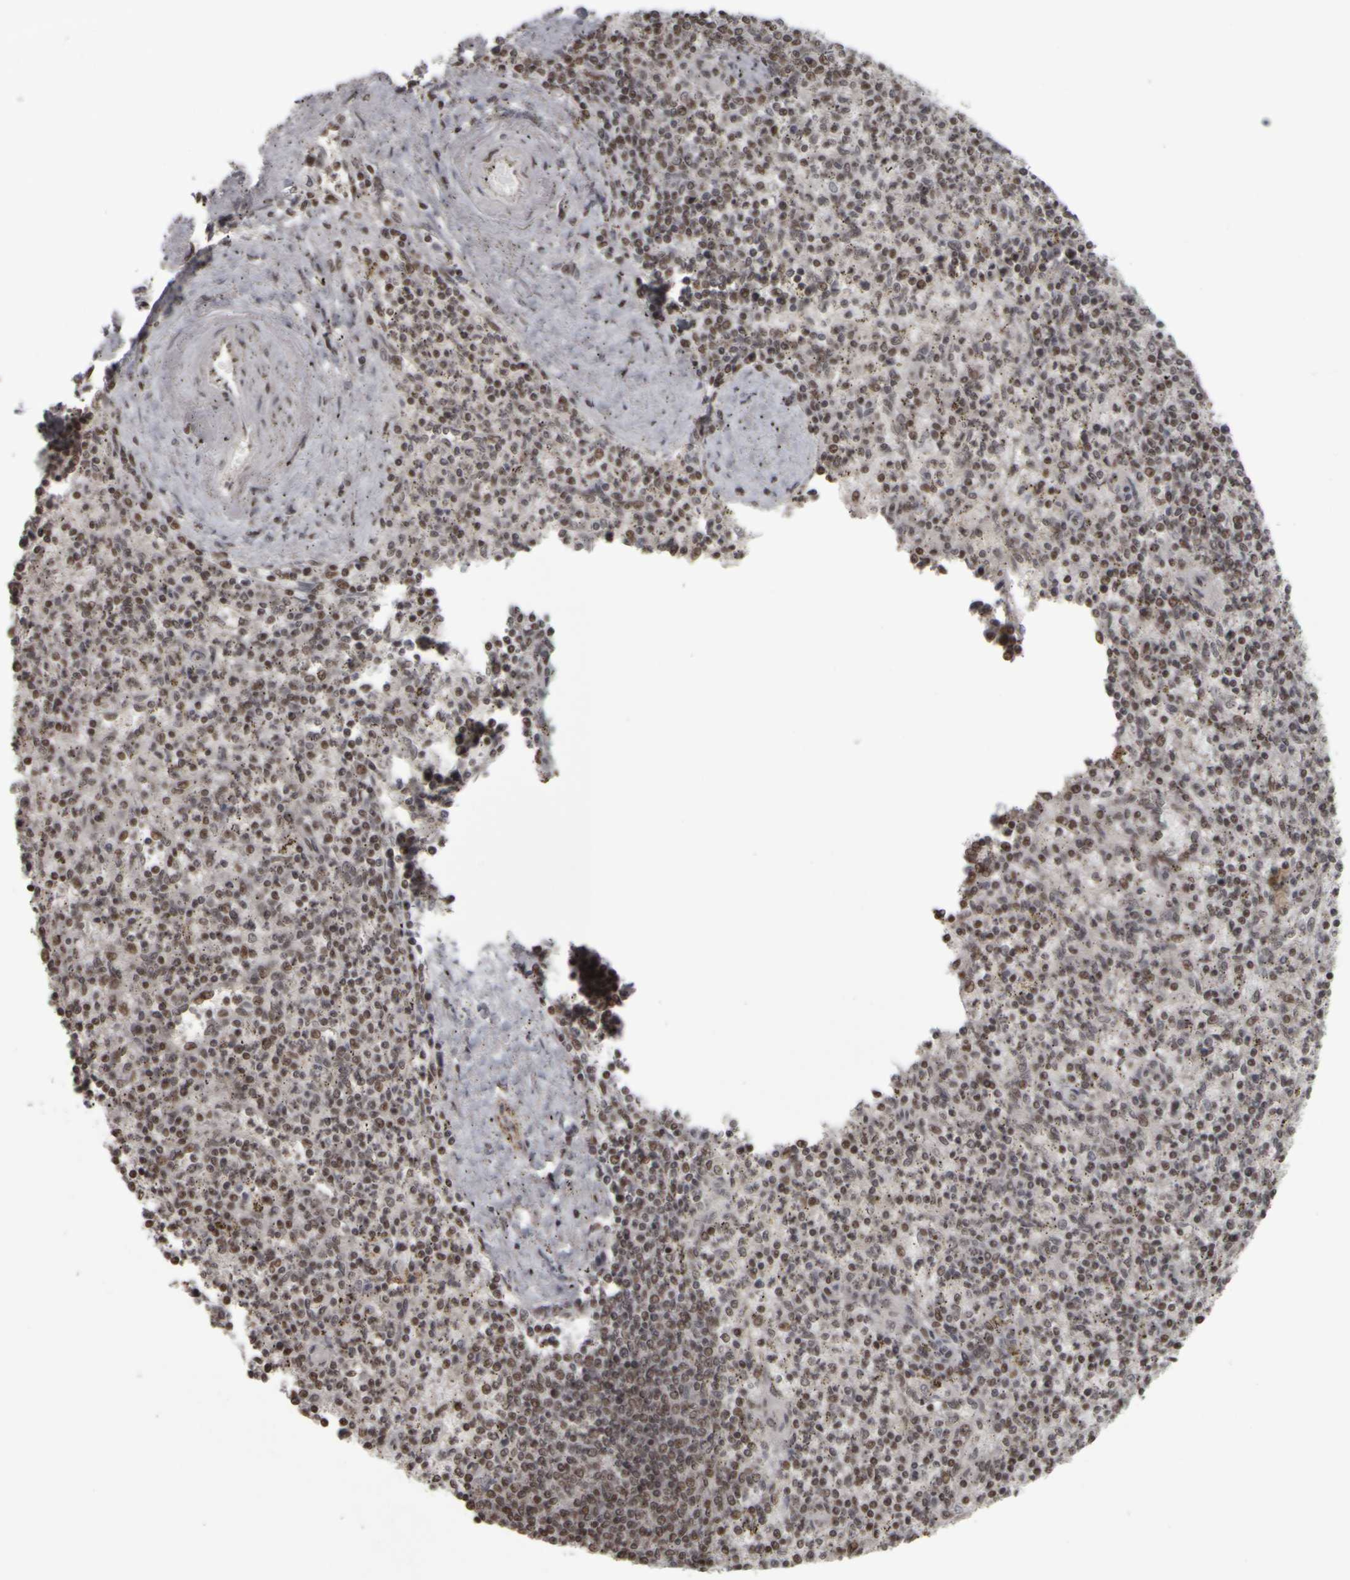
{"staining": {"intensity": "moderate", "quantity": ">75%", "location": "nuclear"}, "tissue": "spleen", "cell_type": "Cells in red pulp", "image_type": "normal", "snomed": [{"axis": "morphology", "description": "Normal tissue, NOS"}, {"axis": "topography", "description": "Spleen"}], "caption": "Moderate nuclear staining for a protein is appreciated in approximately >75% of cells in red pulp of unremarkable spleen using IHC.", "gene": "ZFHX4", "patient": {"sex": "male", "age": 72}}